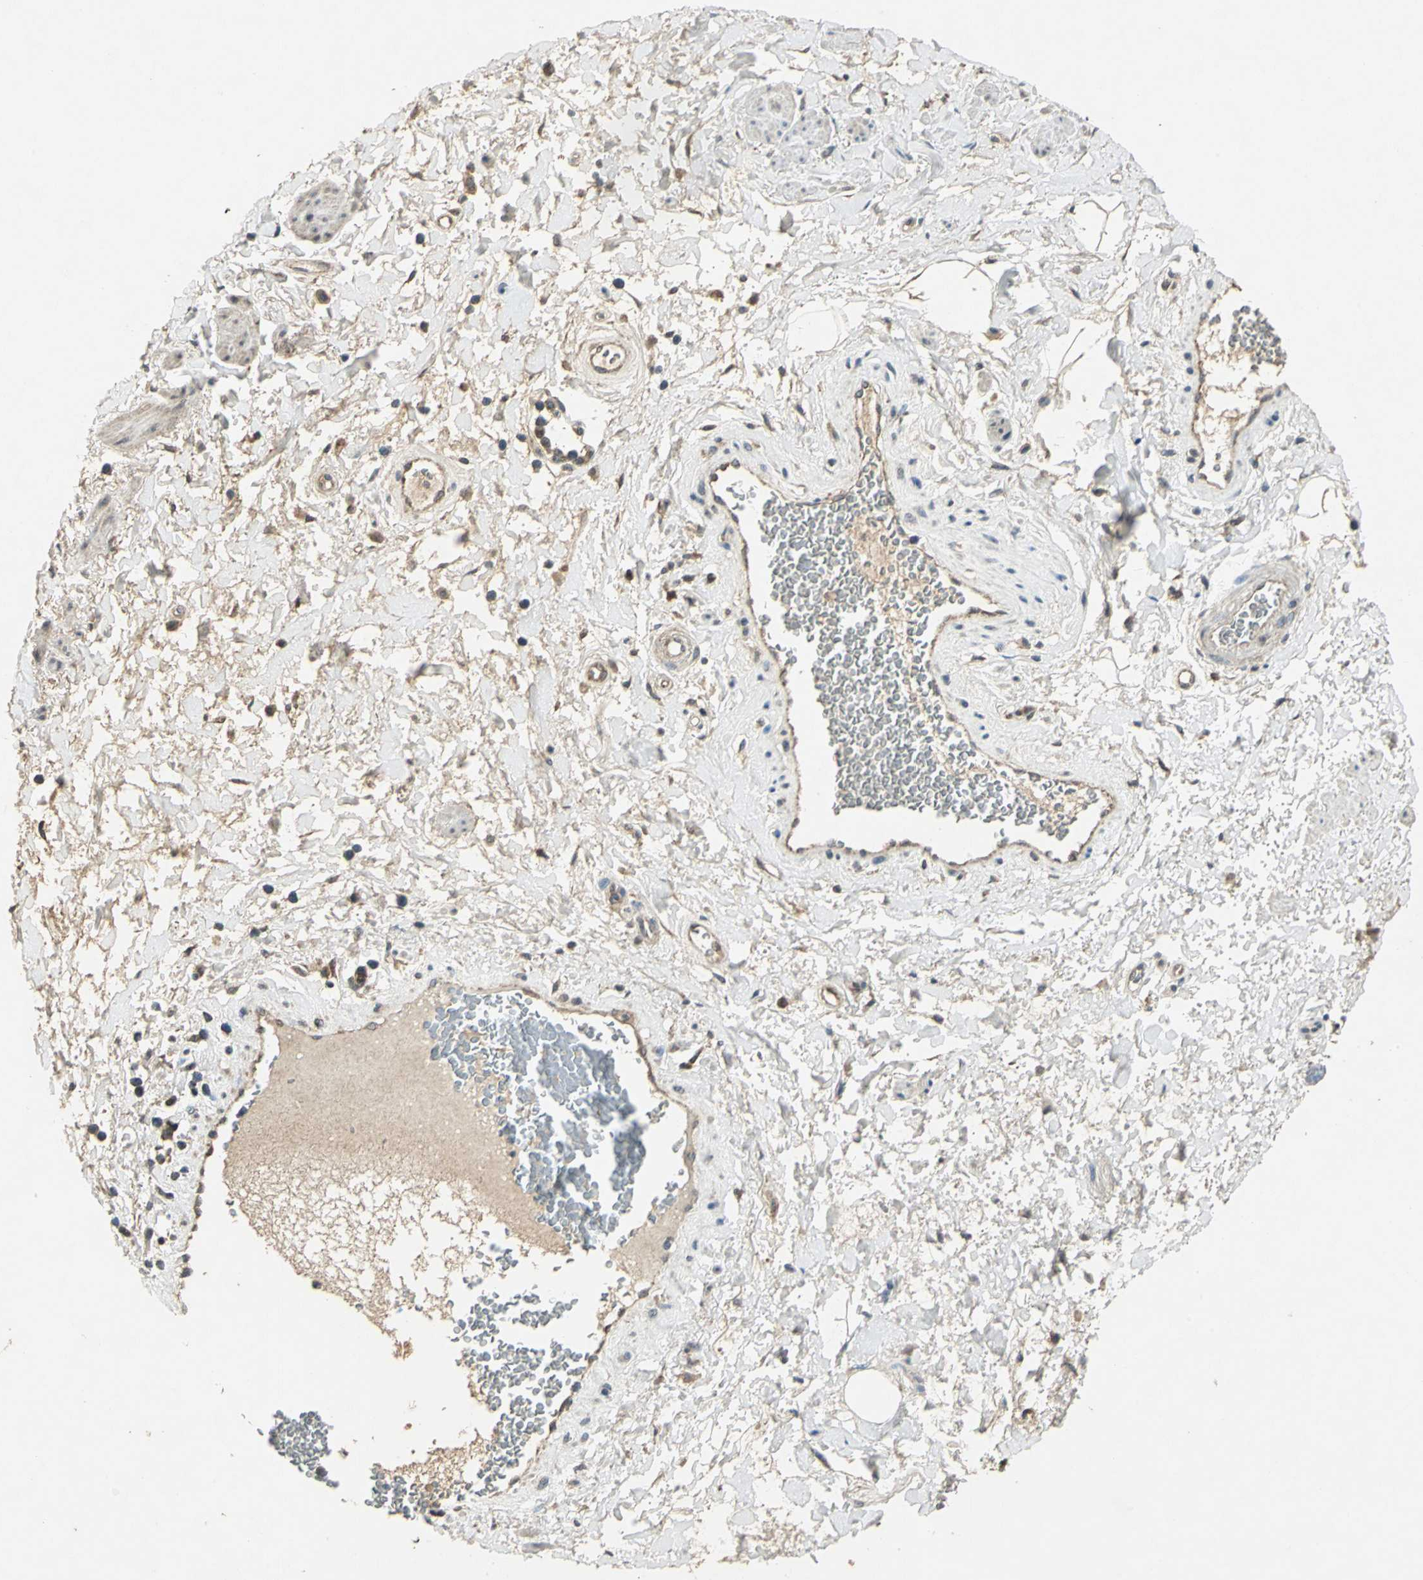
{"staining": {"intensity": "moderate", "quantity": ">75%", "location": "cytoplasmic/membranous"}, "tissue": "adipose tissue", "cell_type": "Adipocytes", "image_type": "normal", "snomed": [{"axis": "morphology", "description": "Normal tissue, NOS"}, {"axis": "topography", "description": "Soft tissue"}, {"axis": "topography", "description": "Peripheral nerve tissue"}], "caption": "Benign adipose tissue exhibits moderate cytoplasmic/membranous expression in about >75% of adipocytes, visualized by immunohistochemistry. (Stains: DAB (3,3'-diaminobenzidine) in brown, nuclei in blue, Microscopy: brightfield microscopy at high magnification).", "gene": "AHSA1", "patient": {"sex": "female", "age": 71}}